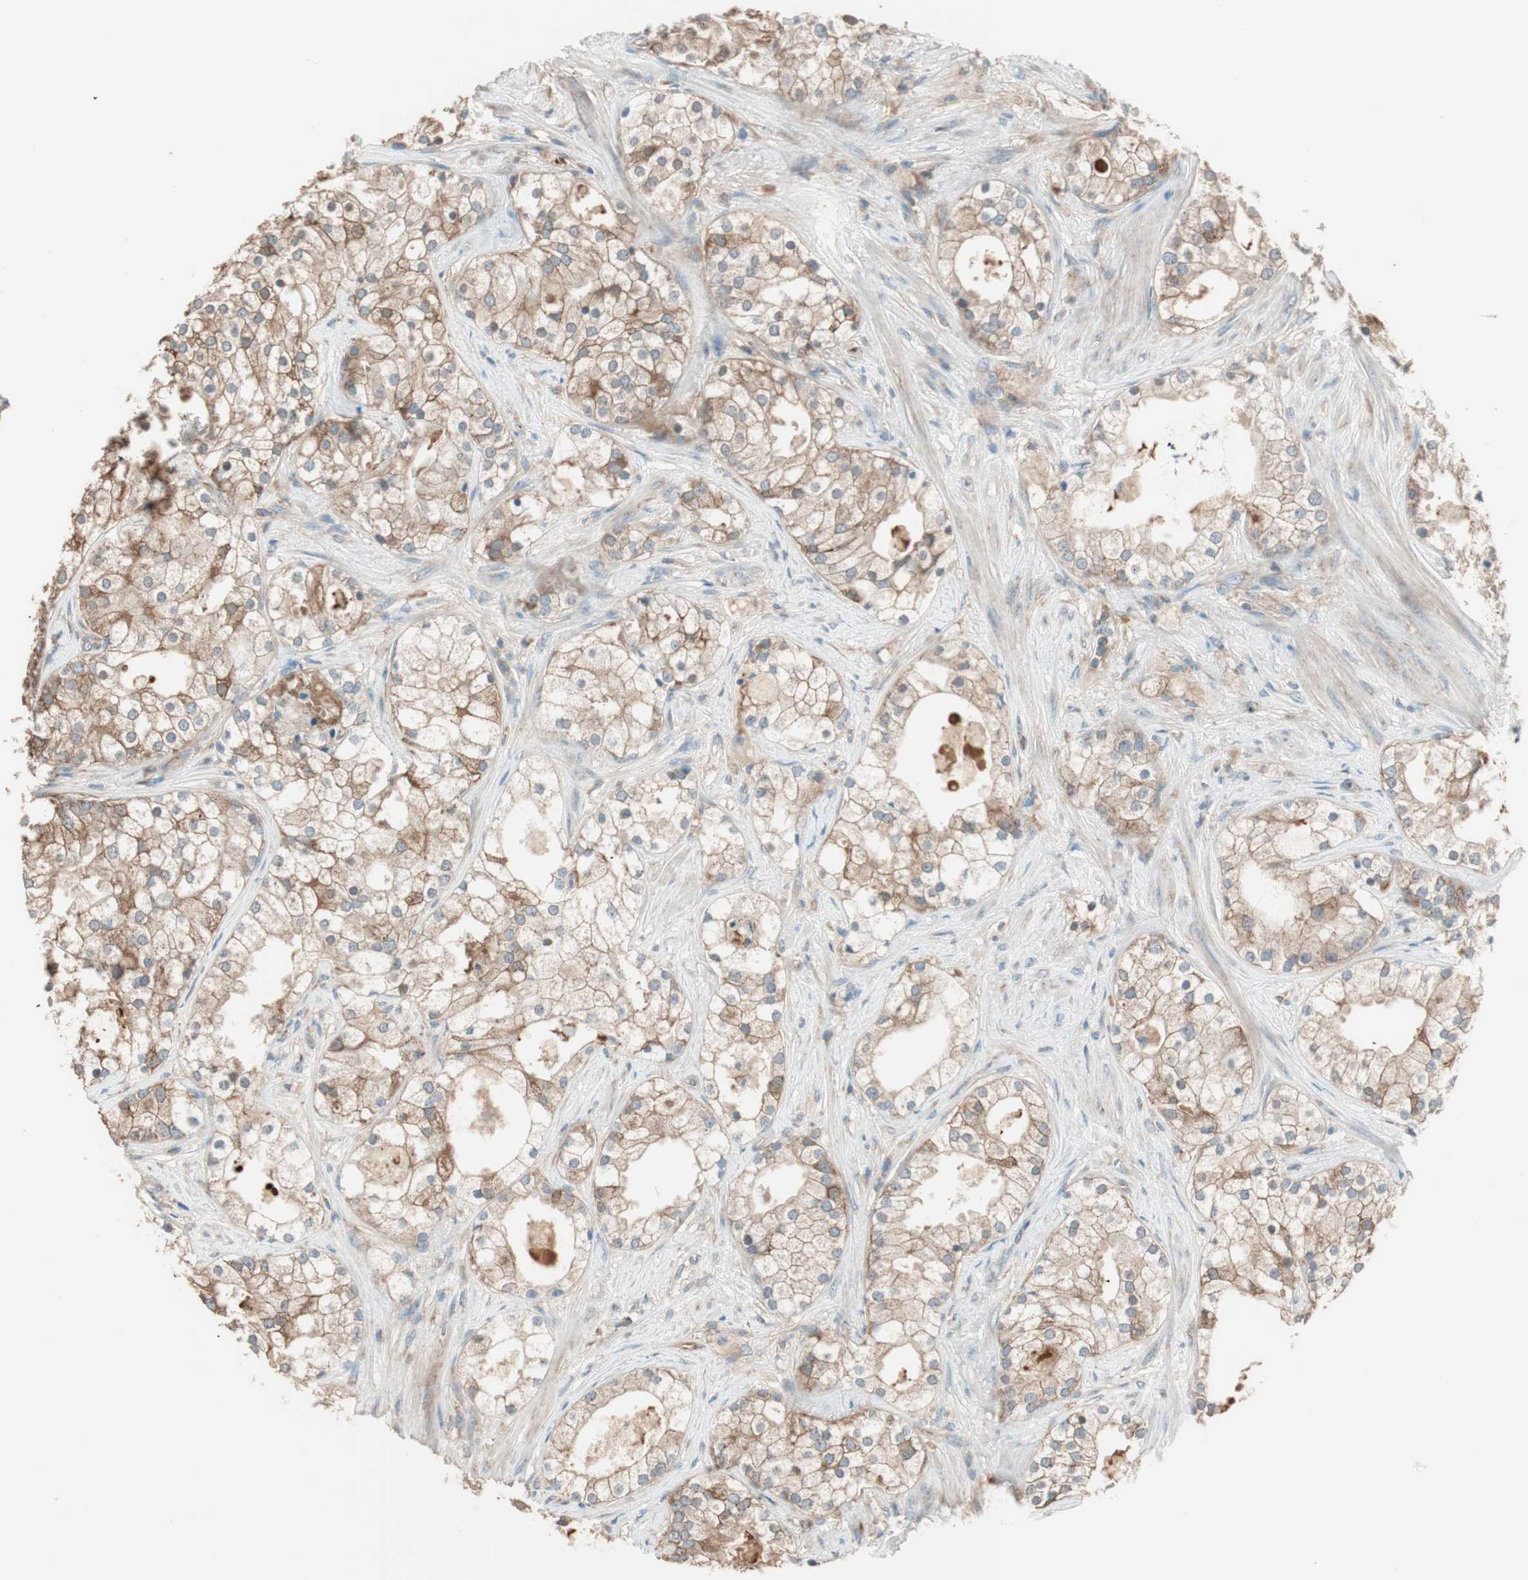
{"staining": {"intensity": "moderate", "quantity": ">75%", "location": "cytoplasmic/membranous"}, "tissue": "prostate cancer", "cell_type": "Tumor cells", "image_type": "cancer", "snomed": [{"axis": "morphology", "description": "Adenocarcinoma, Low grade"}, {"axis": "topography", "description": "Prostate"}], "caption": "There is medium levels of moderate cytoplasmic/membranous staining in tumor cells of prostate cancer, as demonstrated by immunohistochemical staining (brown color).", "gene": "CC2D1A", "patient": {"sex": "male", "age": 58}}